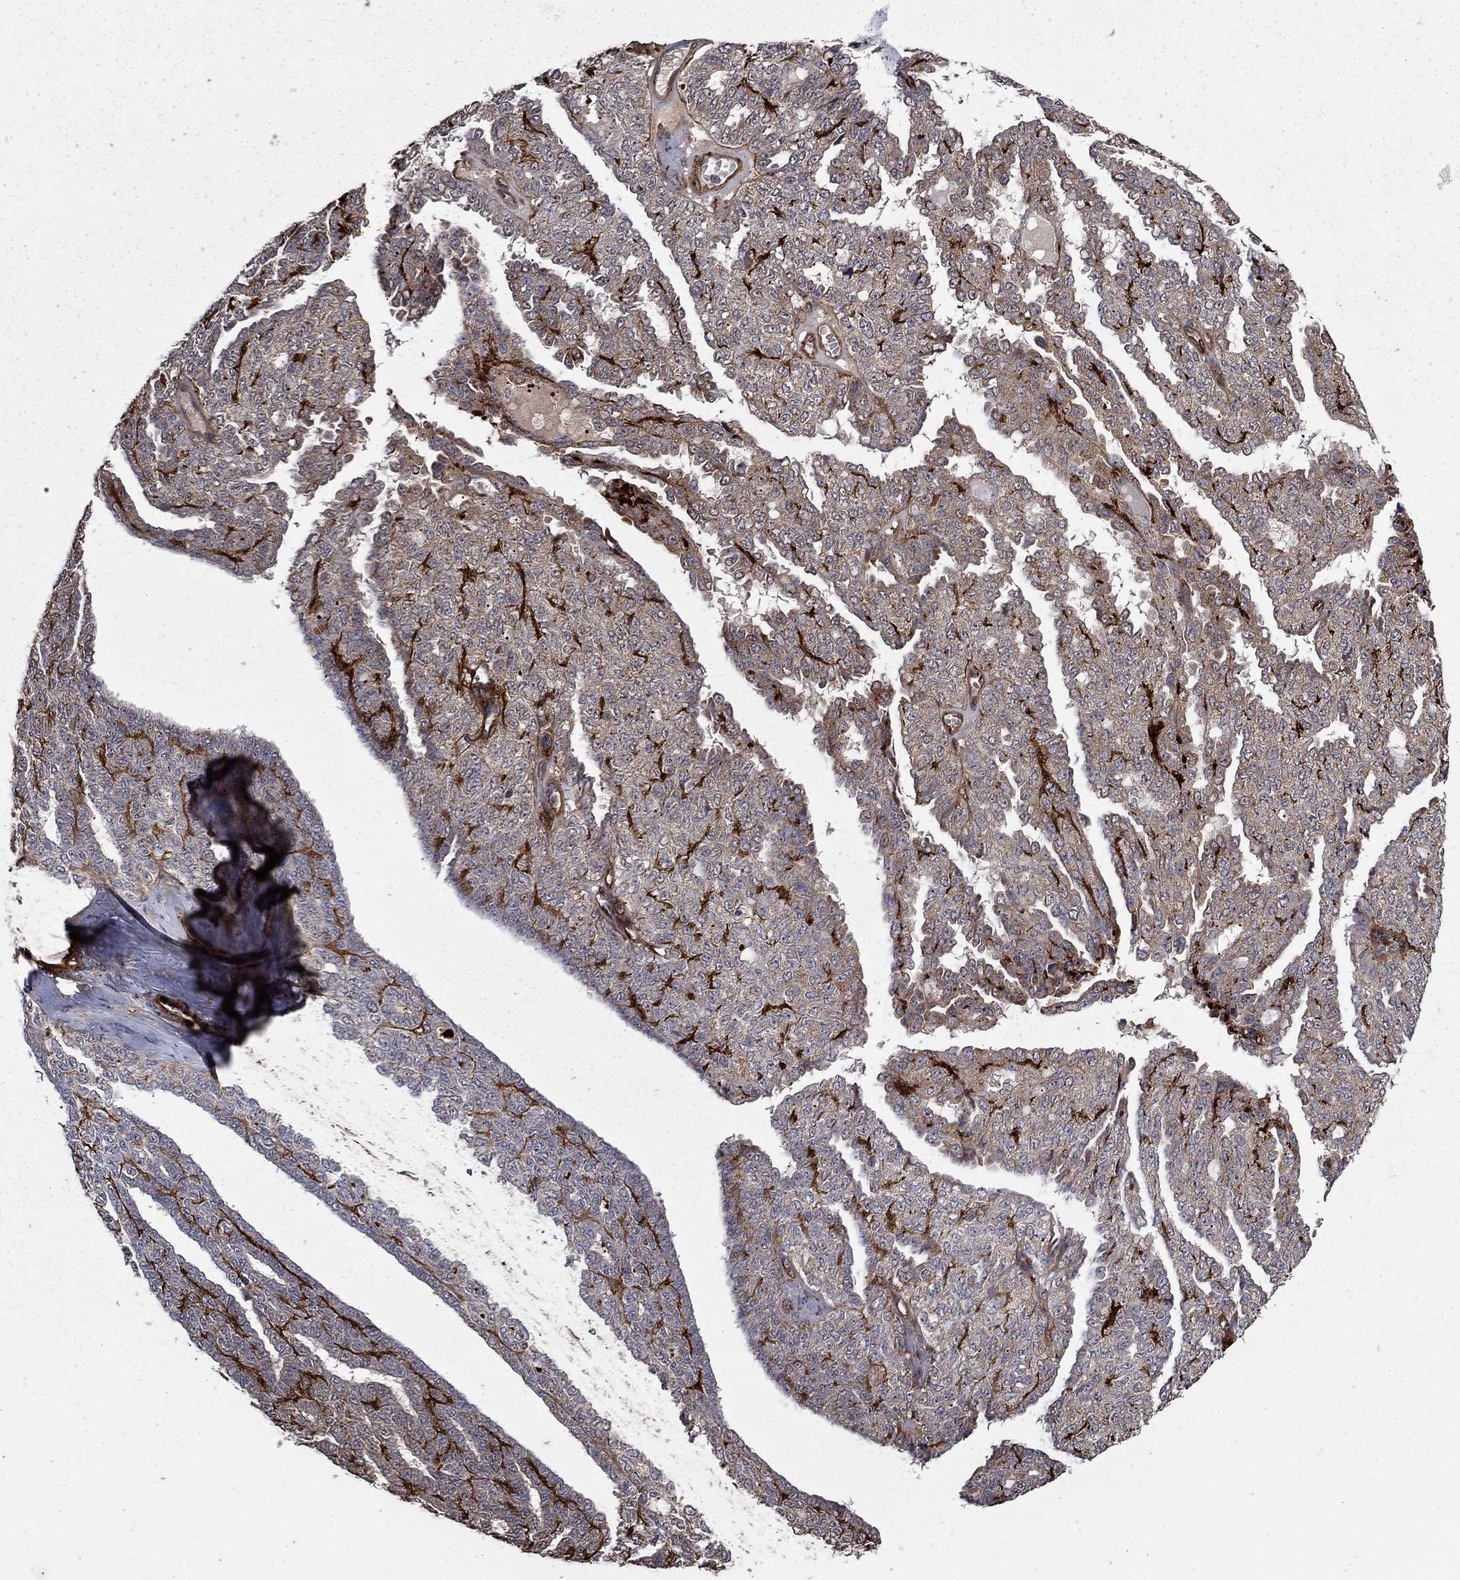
{"staining": {"intensity": "negative", "quantity": "none", "location": "none"}, "tissue": "ovarian cancer", "cell_type": "Tumor cells", "image_type": "cancer", "snomed": [{"axis": "morphology", "description": "Cystadenocarcinoma, serous, NOS"}, {"axis": "topography", "description": "Ovary"}], "caption": "A high-resolution photomicrograph shows IHC staining of ovarian cancer, which shows no significant staining in tumor cells.", "gene": "COL18A1", "patient": {"sex": "female", "age": 71}}